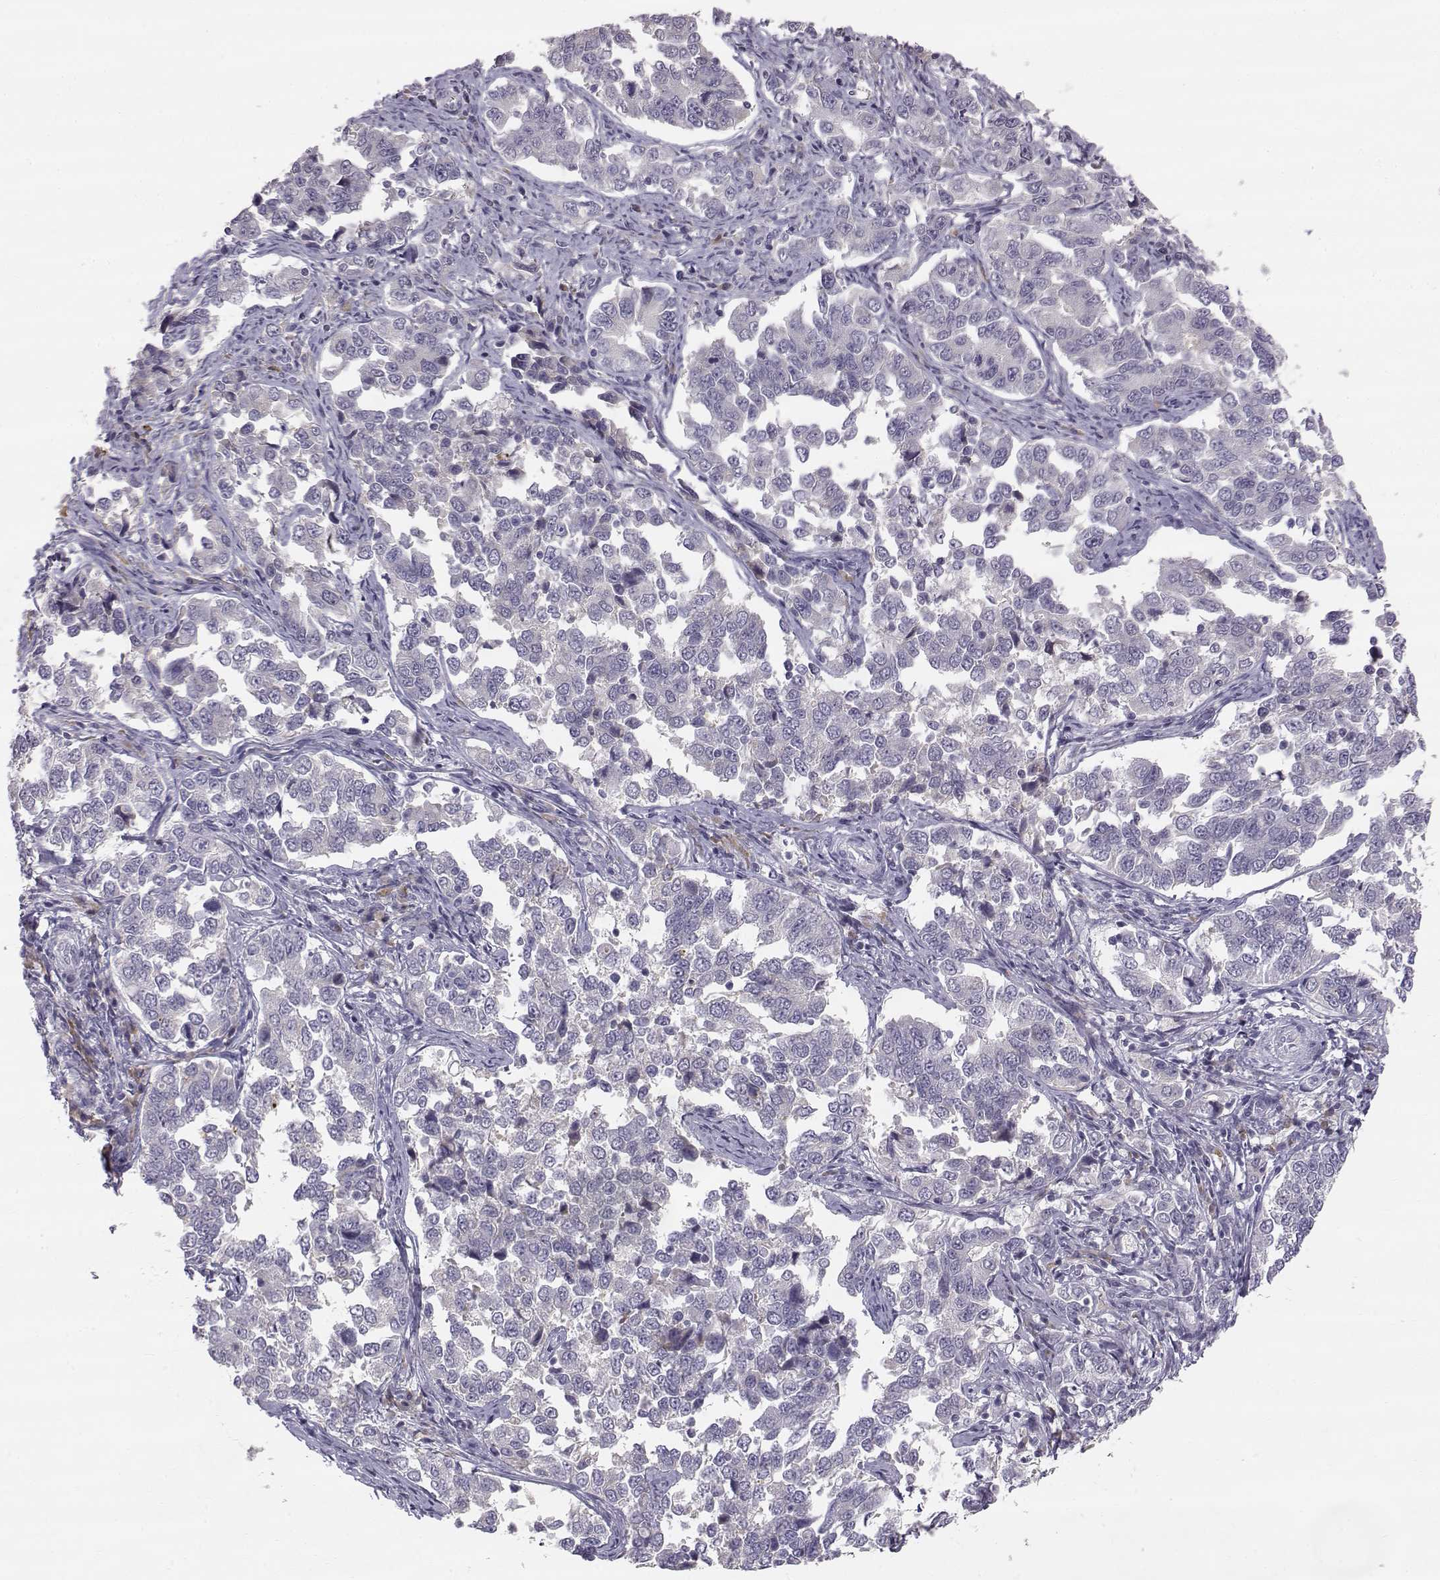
{"staining": {"intensity": "negative", "quantity": "none", "location": "none"}, "tissue": "endometrial cancer", "cell_type": "Tumor cells", "image_type": "cancer", "snomed": [{"axis": "morphology", "description": "Adenocarcinoma, NOS"}, {"axis": "topography", "description": "Endometrium"}], "caption": "A high-resolution histopathology image shows IHC staining of endometrial cancer (adenocarcinoma), which demonstrates no significant staining in tumor cells.", "gene": "ACSL6", "patient": {"sex": "female", "age": 43}}